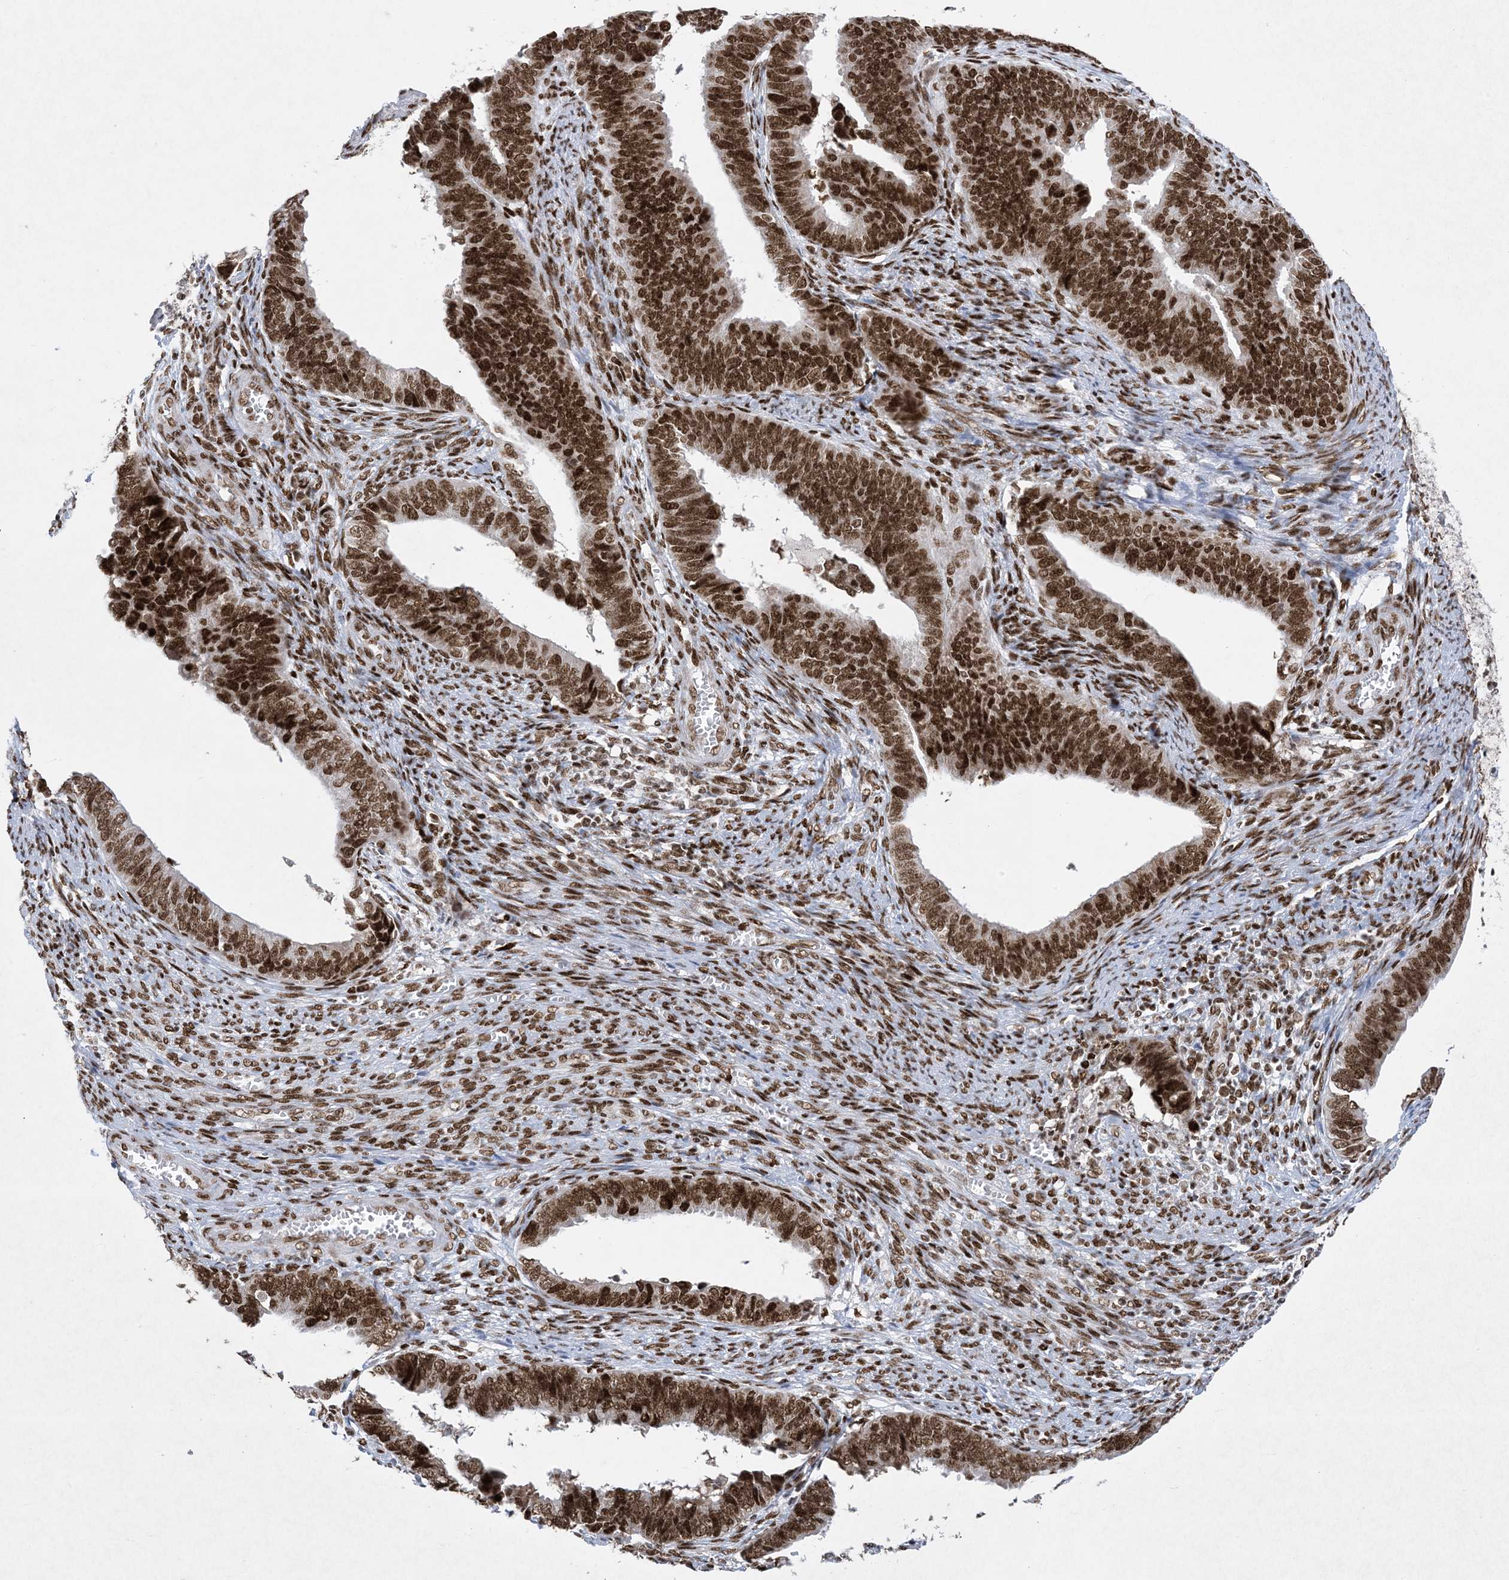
{"staining": {"intensity": "strong", "quantity": ">75%", "location": "nuclear"}, "tissue": "endometrial cancer", "cell_type": "Tumor cells", "image_type": "cancer", "snomed": [{"axis": "morphology", "description": "Adenocarcinoma, NOS"}, {"axis": "topography", "description": "Endometrium"}], "caption": "Endometrial cancer (adenocarcinoma) was stained to show a protein in brown. There is high levels of strong nuclear staining in about >75% of tumor cells. Immunohistochemistry stains the protein in brown and the nuclei are stained blue.", "gene": "PKNOX2", "patient": {"sex": "female", "age": 75}}